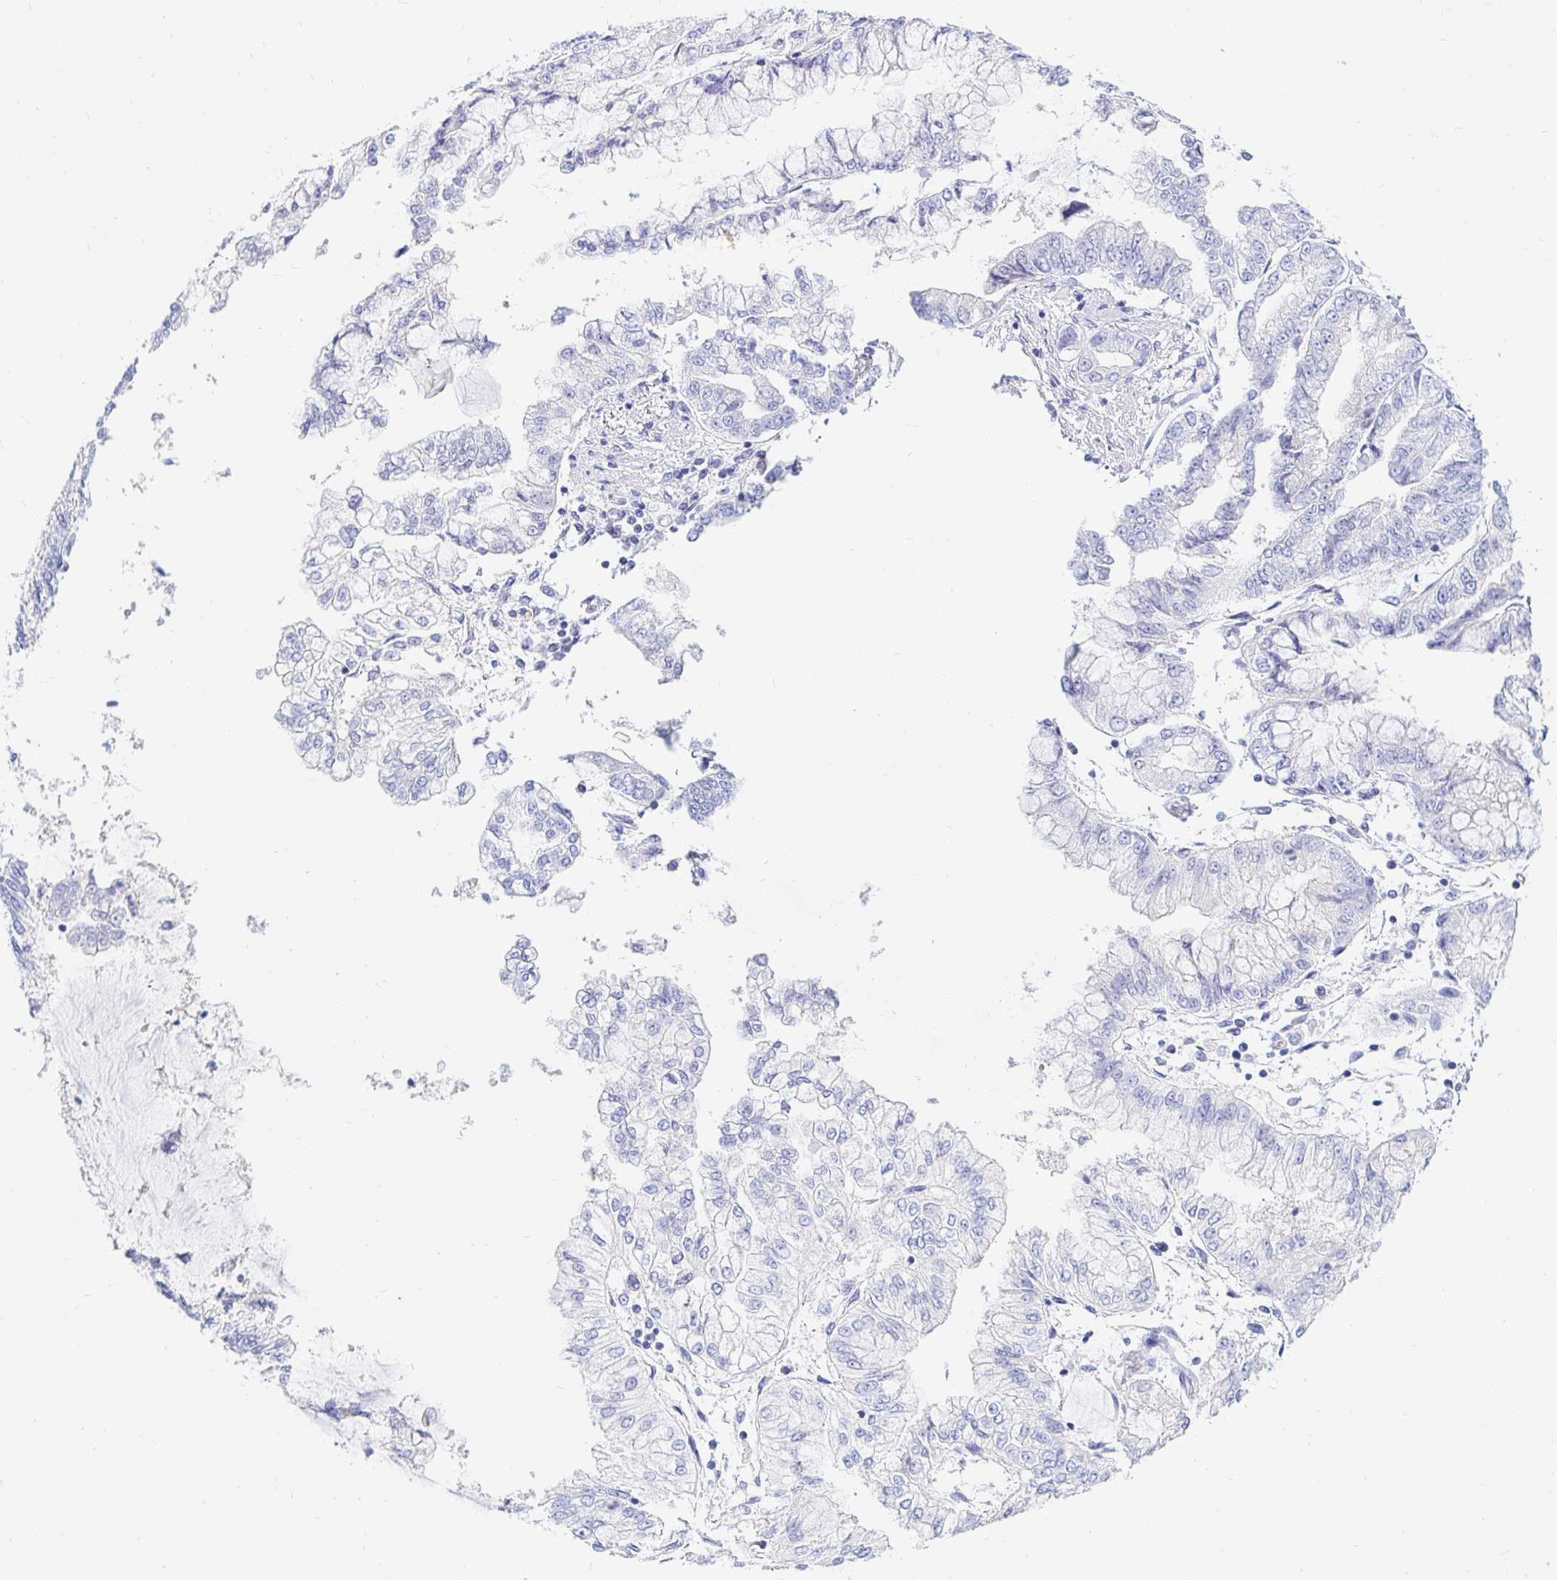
{"staining": {"intensity": "negative", "quantity": "none", "location": "none"}, "tissue": "stomach cancer", "cell_type": "Tumor cells", "image_type": "cancer", "snomed": [{"axis": "morphology", "description": "Adenocarcinoma, NOS"}, {"axis": "topography", "description": "Stomach, upper"}], "caption": "Immunohistochemistry (IHC) image of neoplastic tissue: human stomach cancer (adenocarcinoma) stained with DAB (3,3'-diaminobenzidine) reveals no significant protein staining in tumor cells.", "gene": "NR2E1", "patient": {"sex": "female", "age": 74}}